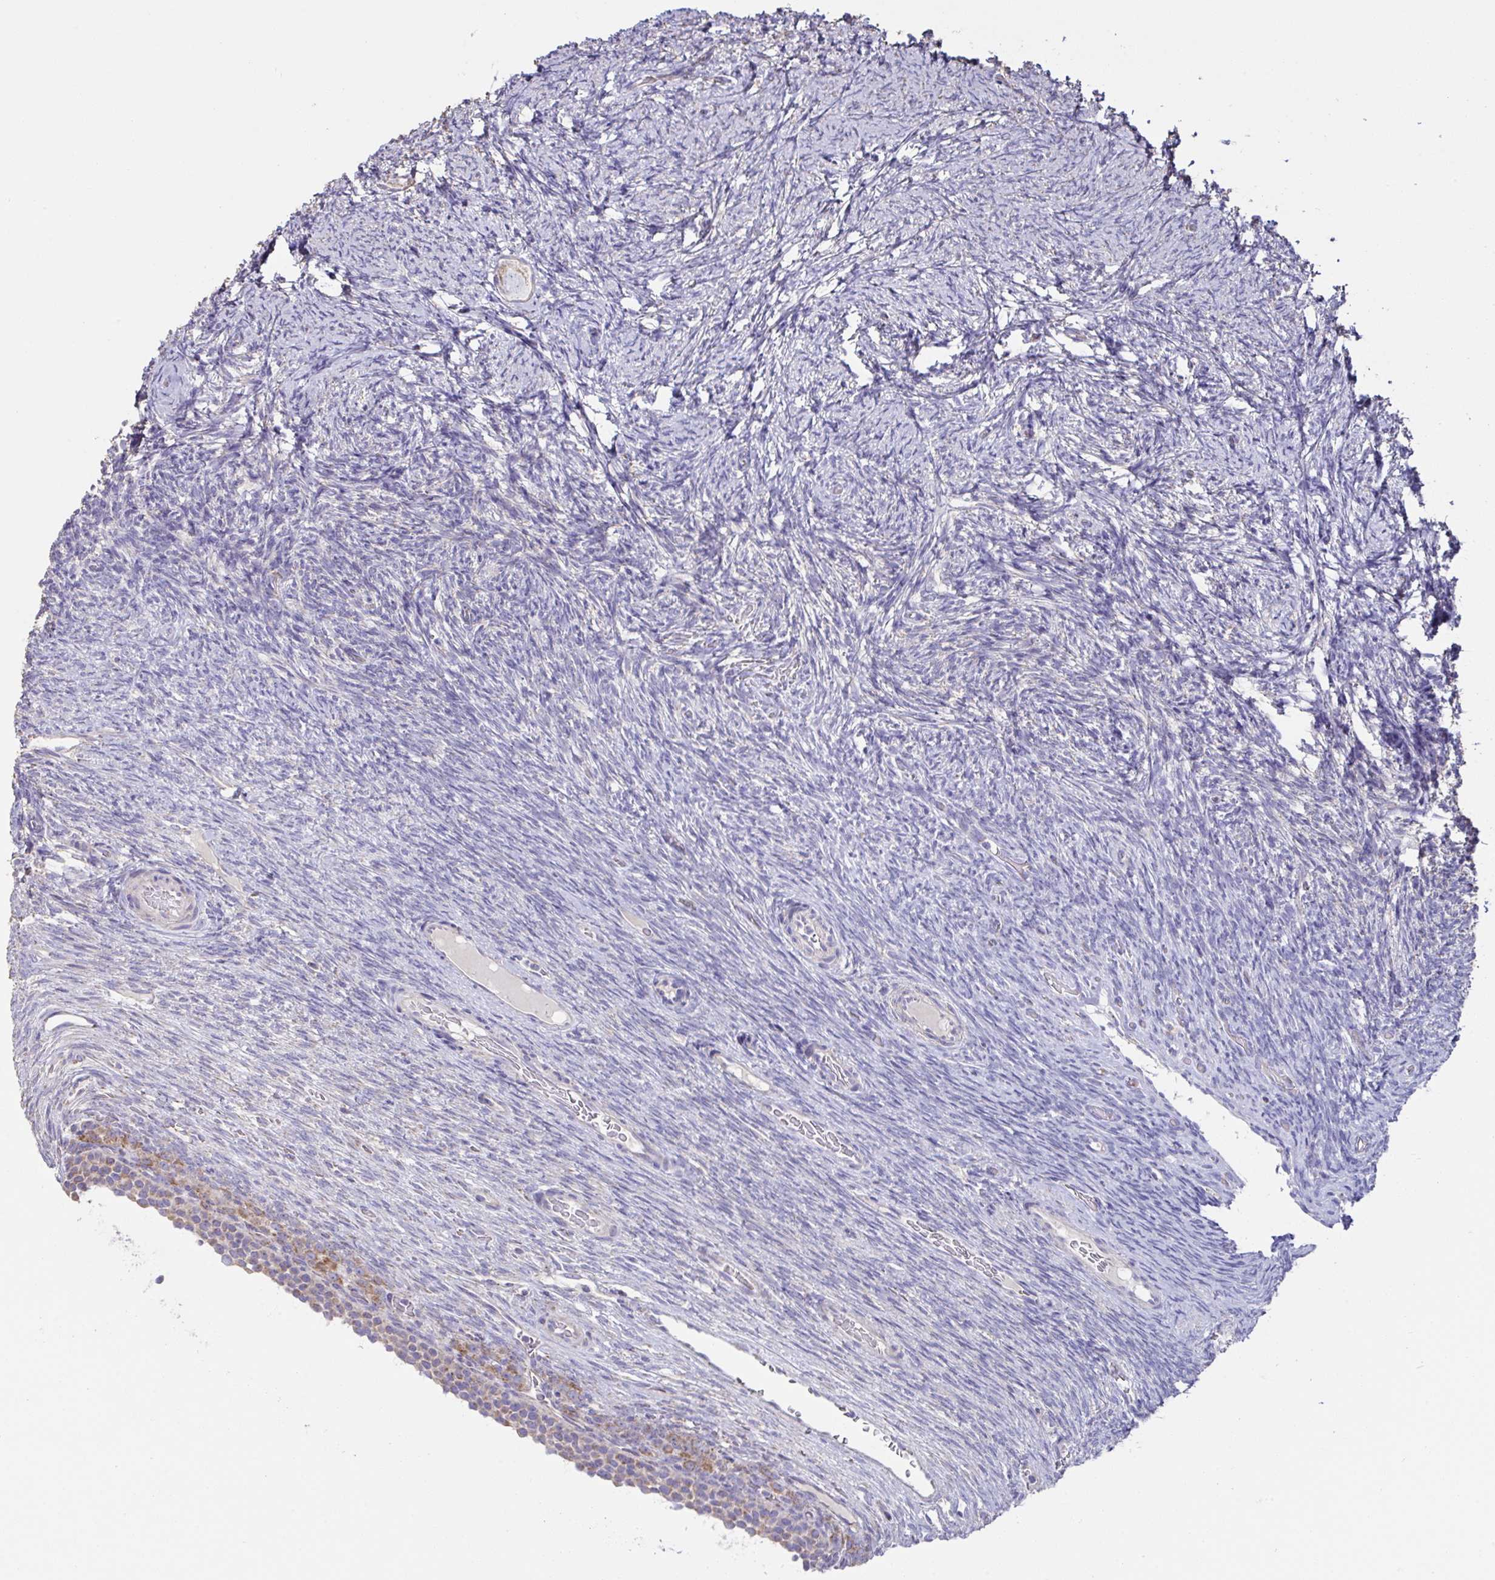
{"staining": {"intensity": "moderate", "quantity": ">75%", "location": "cytoplasmic/membranous"}, "tissue": "ovary", "cell_type": "Follicle cells", "image_type": "normal", "snomed": [{"axis": "morphology", "description": "Normal tissue, NOS"}, {"axis": "topography", "description": "Ovary"}], "caption": "IHC staining of normal ovary, which displays medium levels of moderate cytoplasmic/membranous staining in about >75% of follicle cells indicating moderate cytoplasmic/membranous protein positivity. The staining was performed using DAB (3,3'-diaminobenzidine) (brown) for protein detection and nuclei were counterstained in hematoxylin (blue).", "gene": "DOK7", "patient": {"sex": "female", "age": 34}}